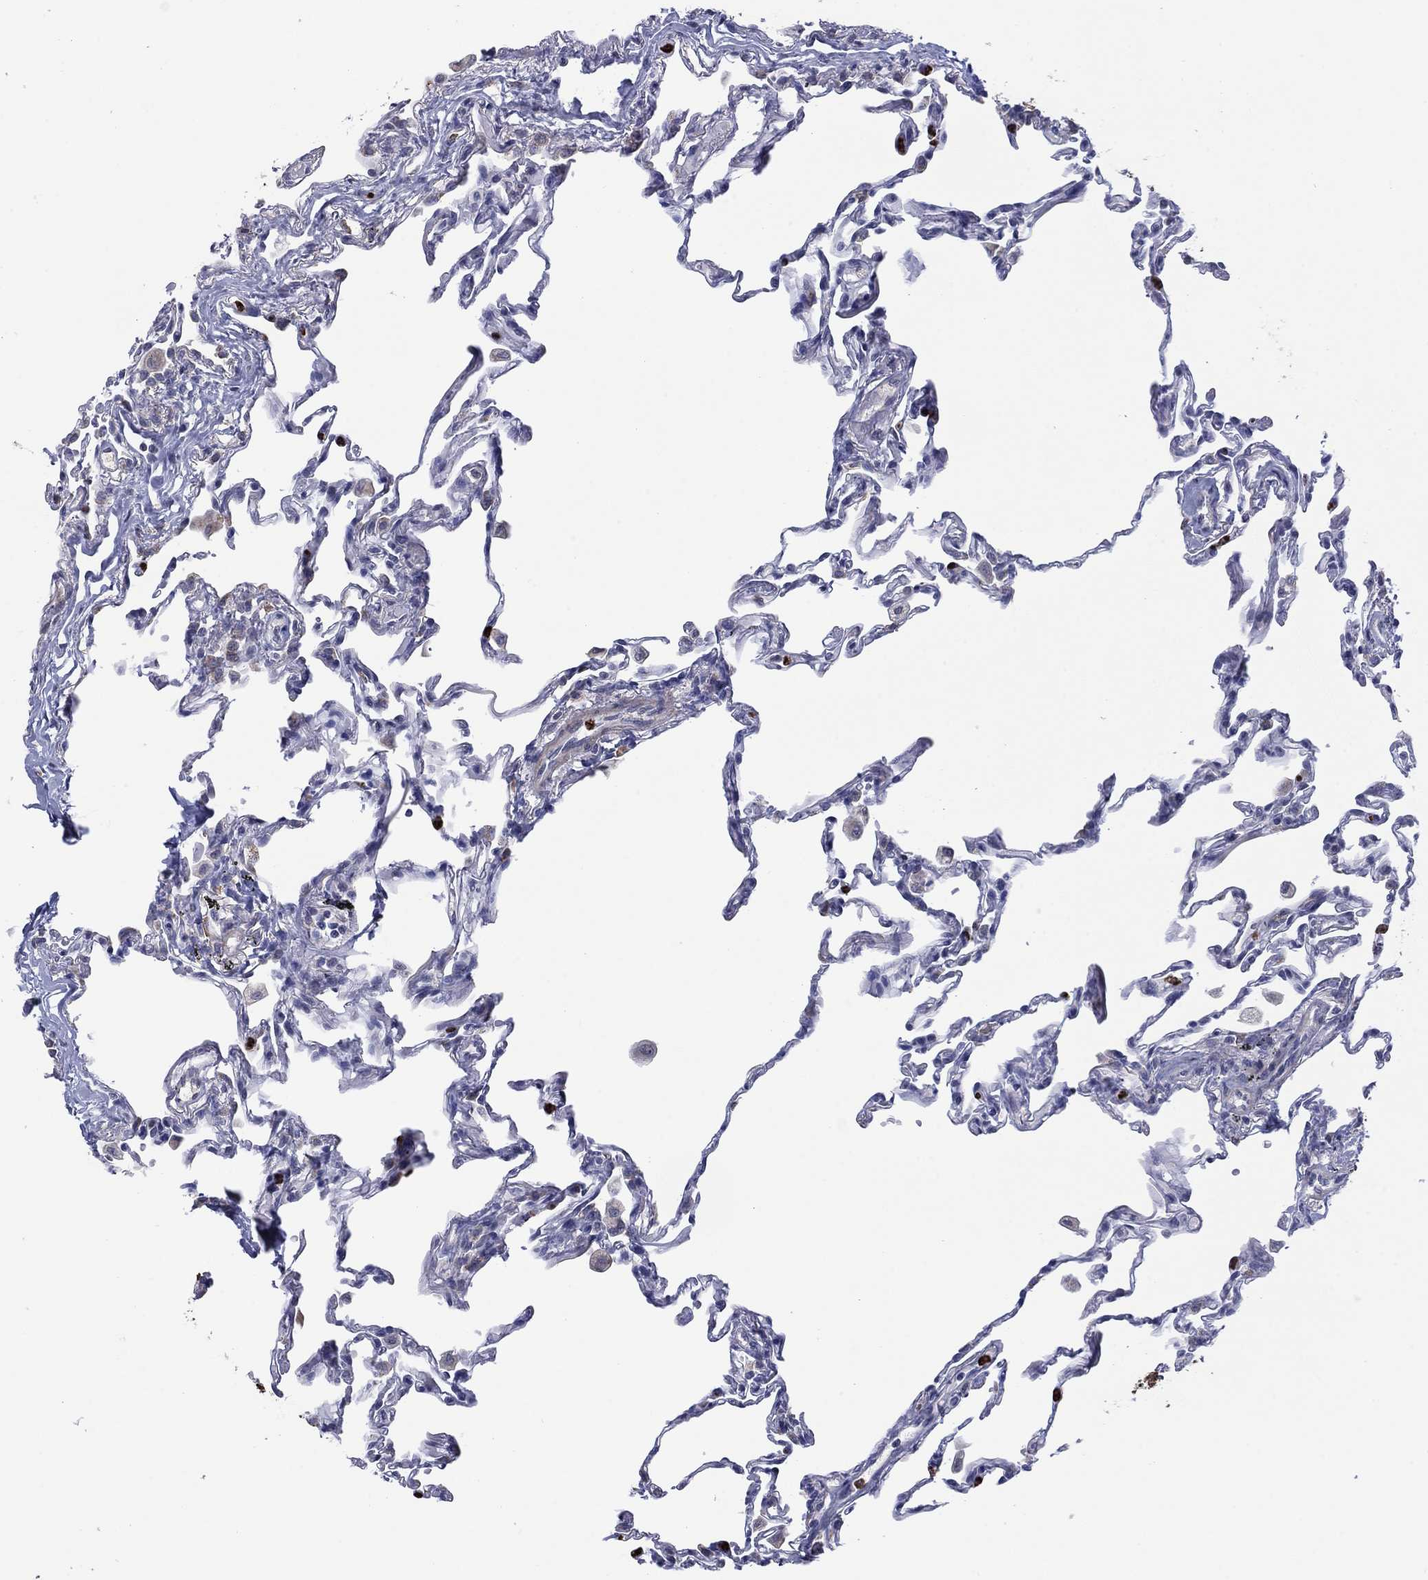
{"staining": {"intensity": "weak", "quantity": "<25%", "location": "cytoplasmic/membranous"}, "tissue": "lung", "cell_type": "Alveolar cells", "image_type": "normal", "snomed": [{"axis": "morphology", "description": "Normal tissue, NOS"}, {"axis": "topography", "description": "Lung"}], "caption": "Alveolar cells are negative for protein expression in benign human lung. Nuclei are stained in blue.", "gene": "MTRFR", "patient": {"sex": "female", "age": 57}}